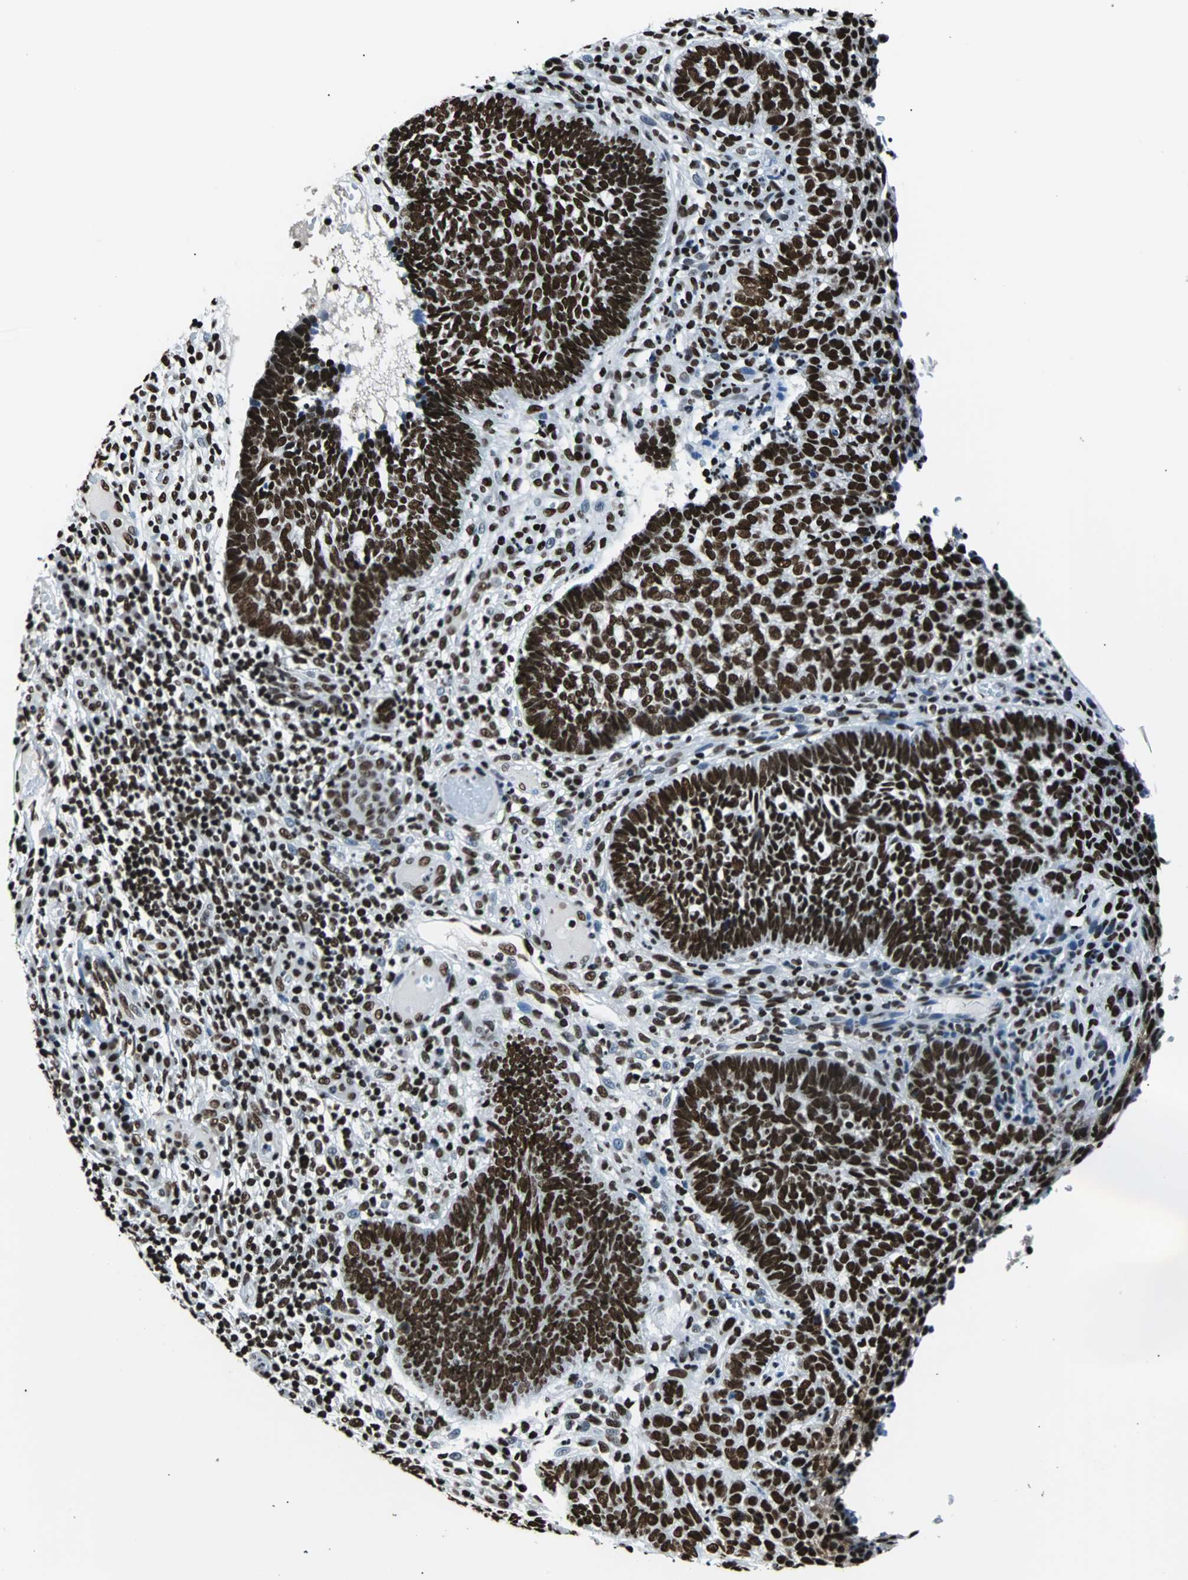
{"staining": {"intensity": "strong", "quantity": ">75%", "location": "nuclear"}, "tissue": "skin cancer", "cell_type": "Tumor cells", "image_type": "cancer", "snomed": [{"axis": "morphology", "description": "Normal tissue, NOS"}, {"axis": "morphology", "description": "Basal cell carcinoma"}, {"axis": "topography", "description": "Skin"}], "caption": "Strong nuclear expression is present in approximately >75% of tumor cells in basal cell carcinoma (skin).", "gene": "FUBP1", "patient": {"sex": "male", "age": 87}}